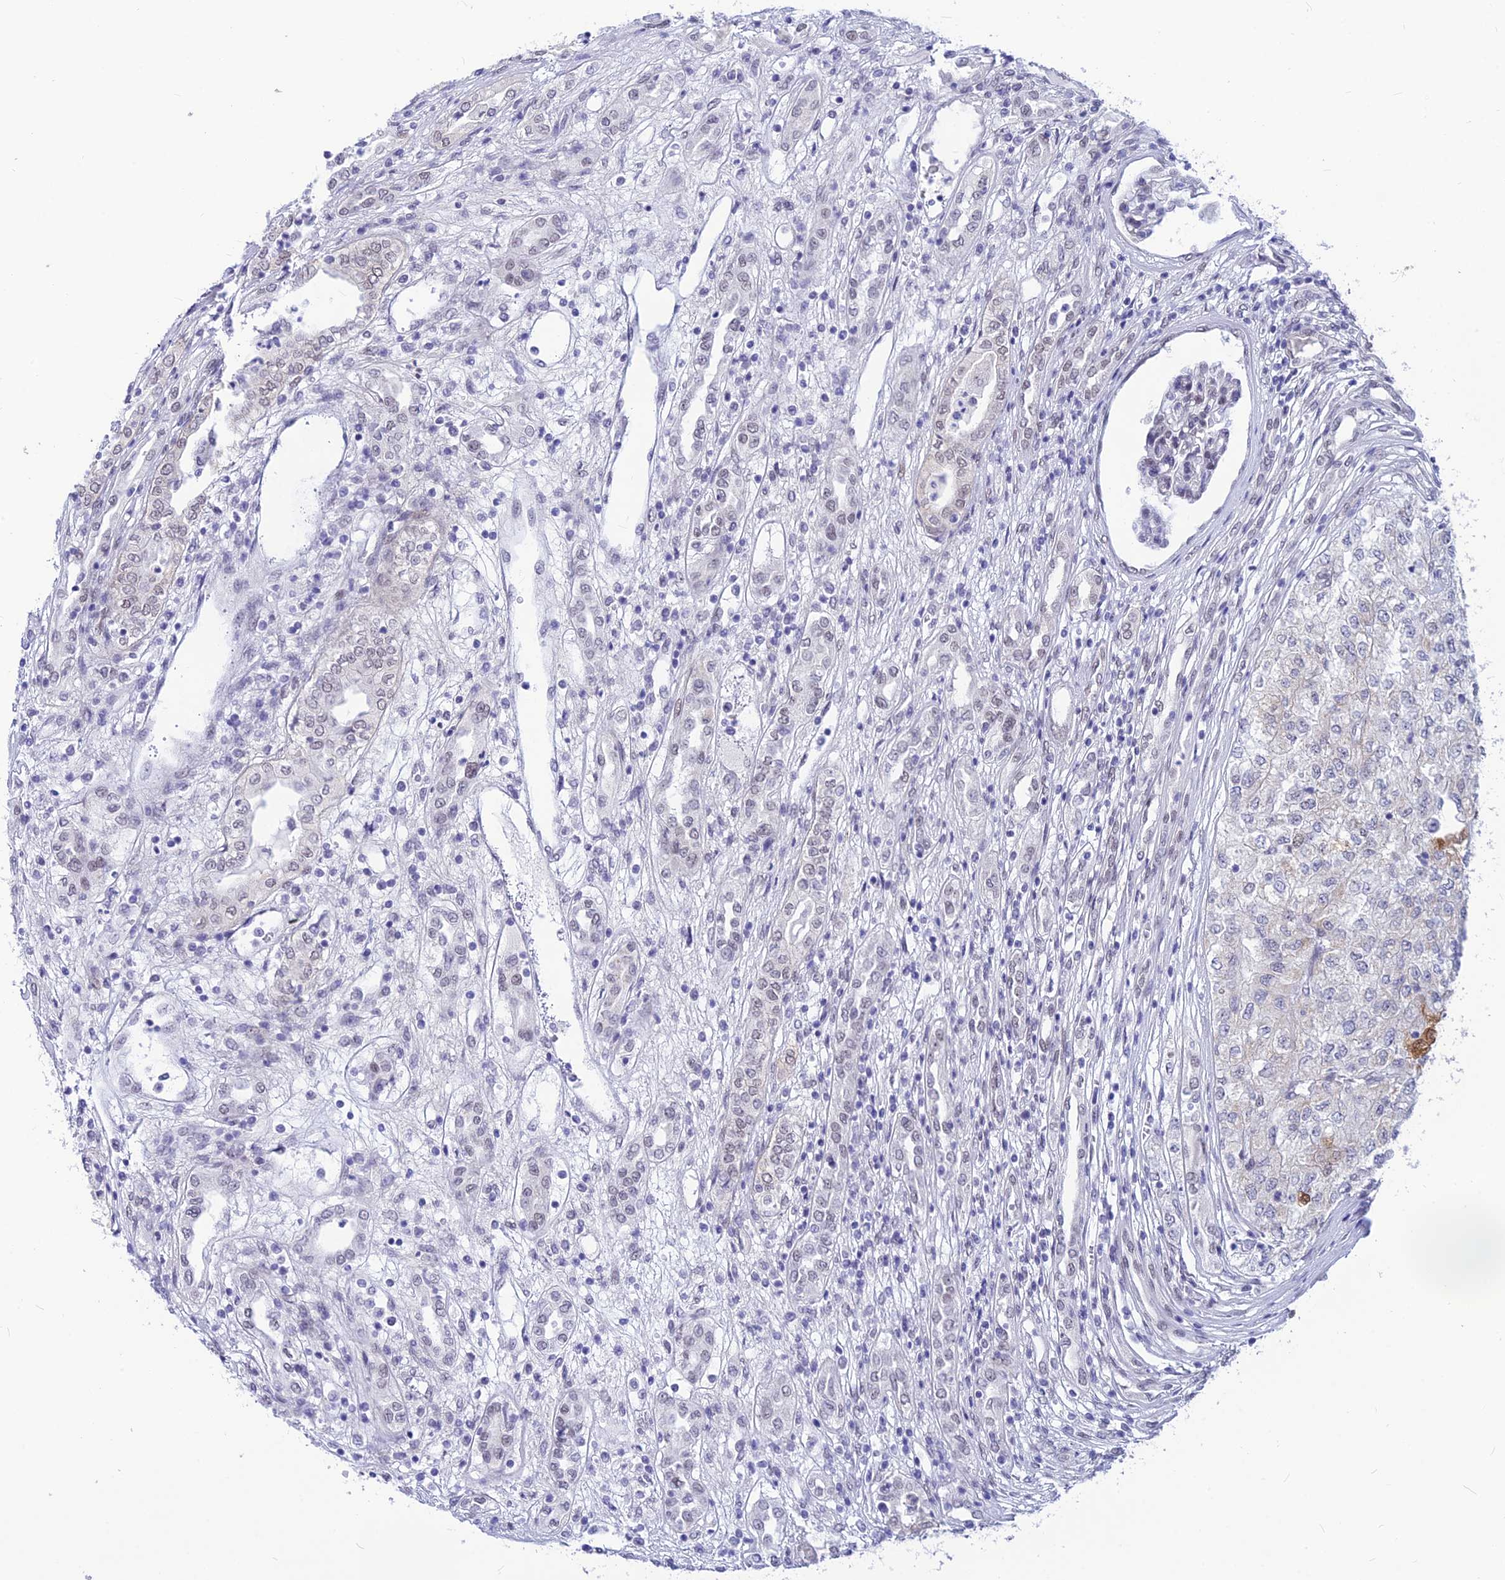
{"staining": {"intensity": "negative", "quantity": "none", "location": "none"}, "tissue": "renal cancer", "cell_type": "Tumor cells", "image_type": "cancer", "snomed": [{"axis": "morphology", "description": "Adenocarcinoma, NOS"}, {"axis": "topography", "description": "Kidney"}], "caption": "Immunohistochemistry micrograph of human renal adenocarcinoma stained for a protein (brown), which demonstrates no expression in tumor cells.", "gene": "KCTD13", "patient": {"sex": "female", "age": 54}}